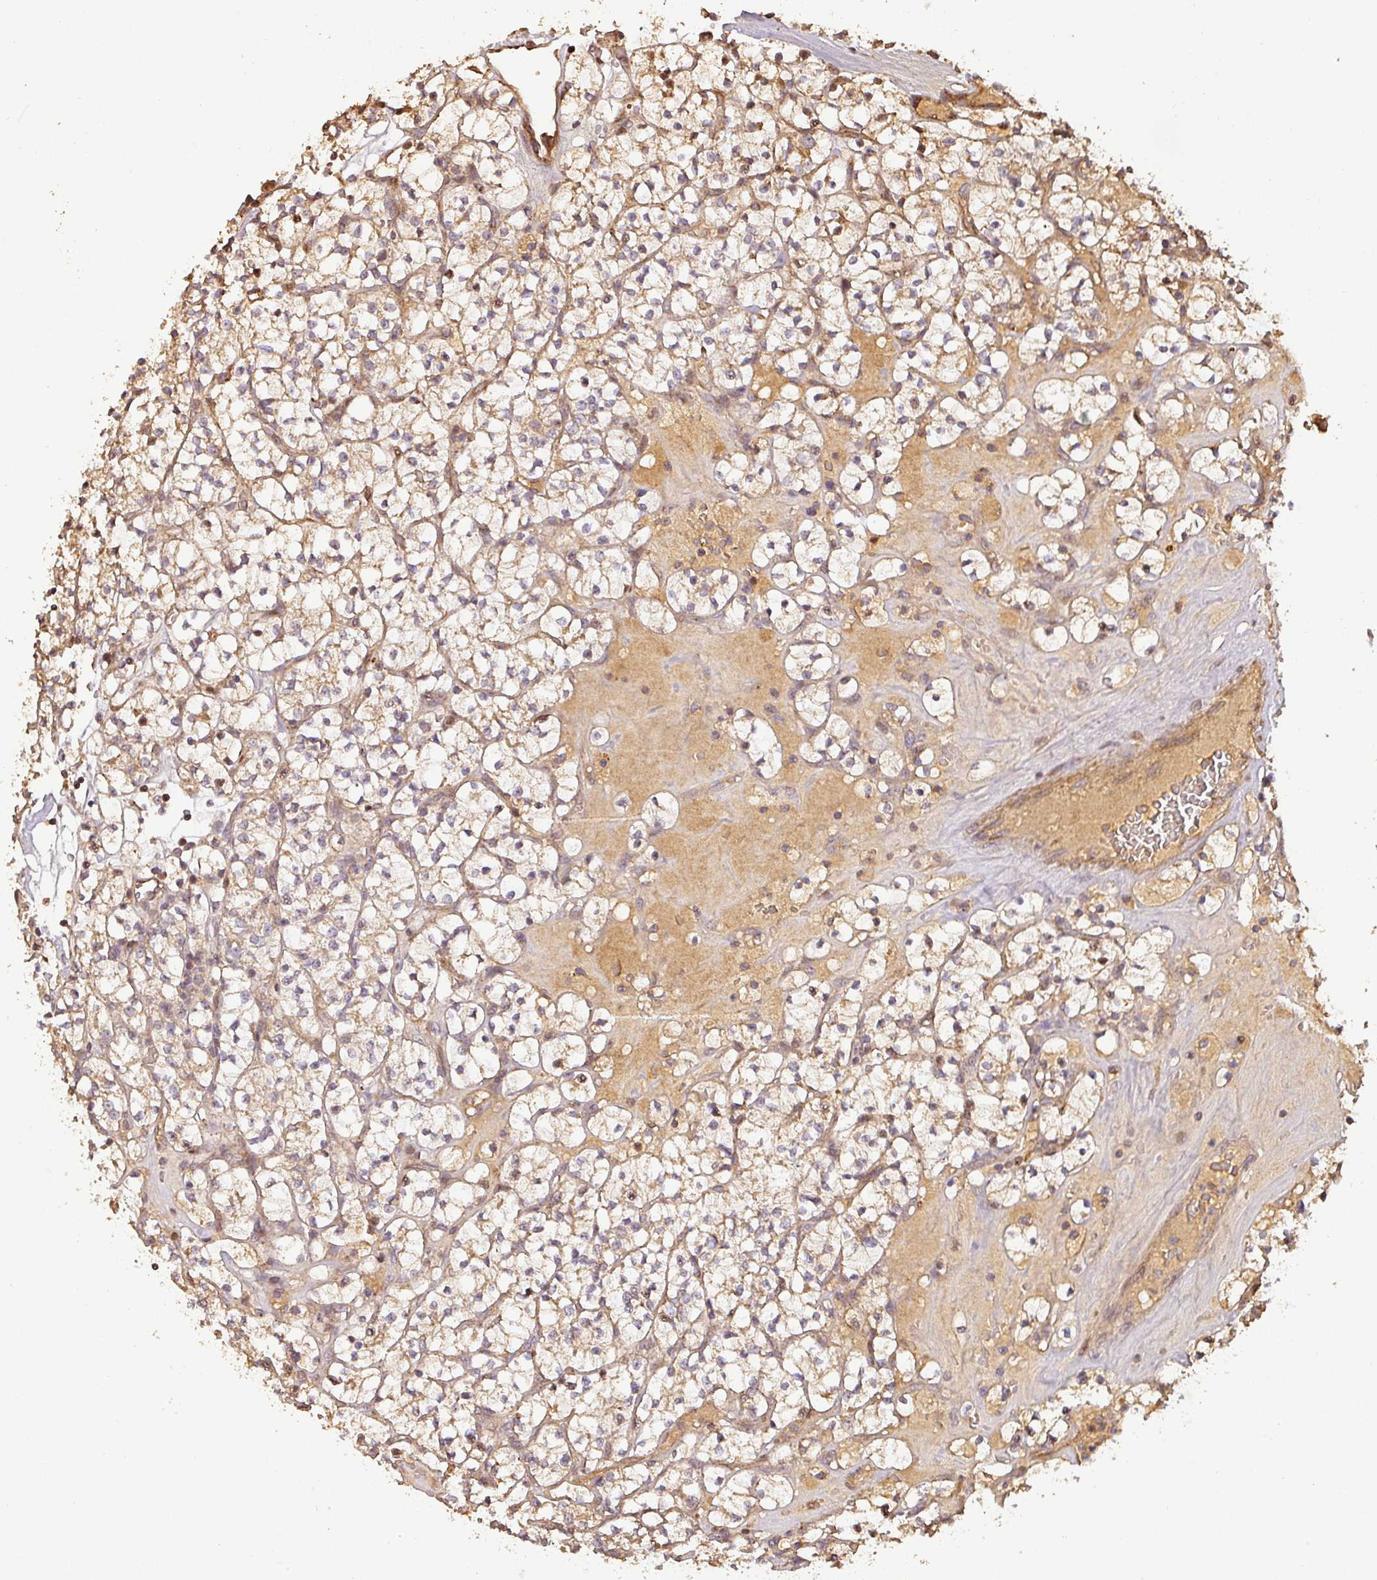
{"staining": {"intensity": "weak", "quantity": "25%-75%", "location": "cytoplasmic/membranous"}, "tissue": "renal cancer", "cell_type": "Tumor cells", "image_type": "cancer", "snomed": [{"axis": "morphology", "description": "Adenocarcinoma, NOS"}, {"axis": "topography", "description": "Kidney"}], "caption": "This image reveals immunohistochemistry (IHC) staining of human adenocarcinoma (renal), with low weak cytoplasmic/membranous staining in about 25%-75% of tumor cells.", "gene": "BPIFB3", "patient": {"sex": "female", "age": 64}}